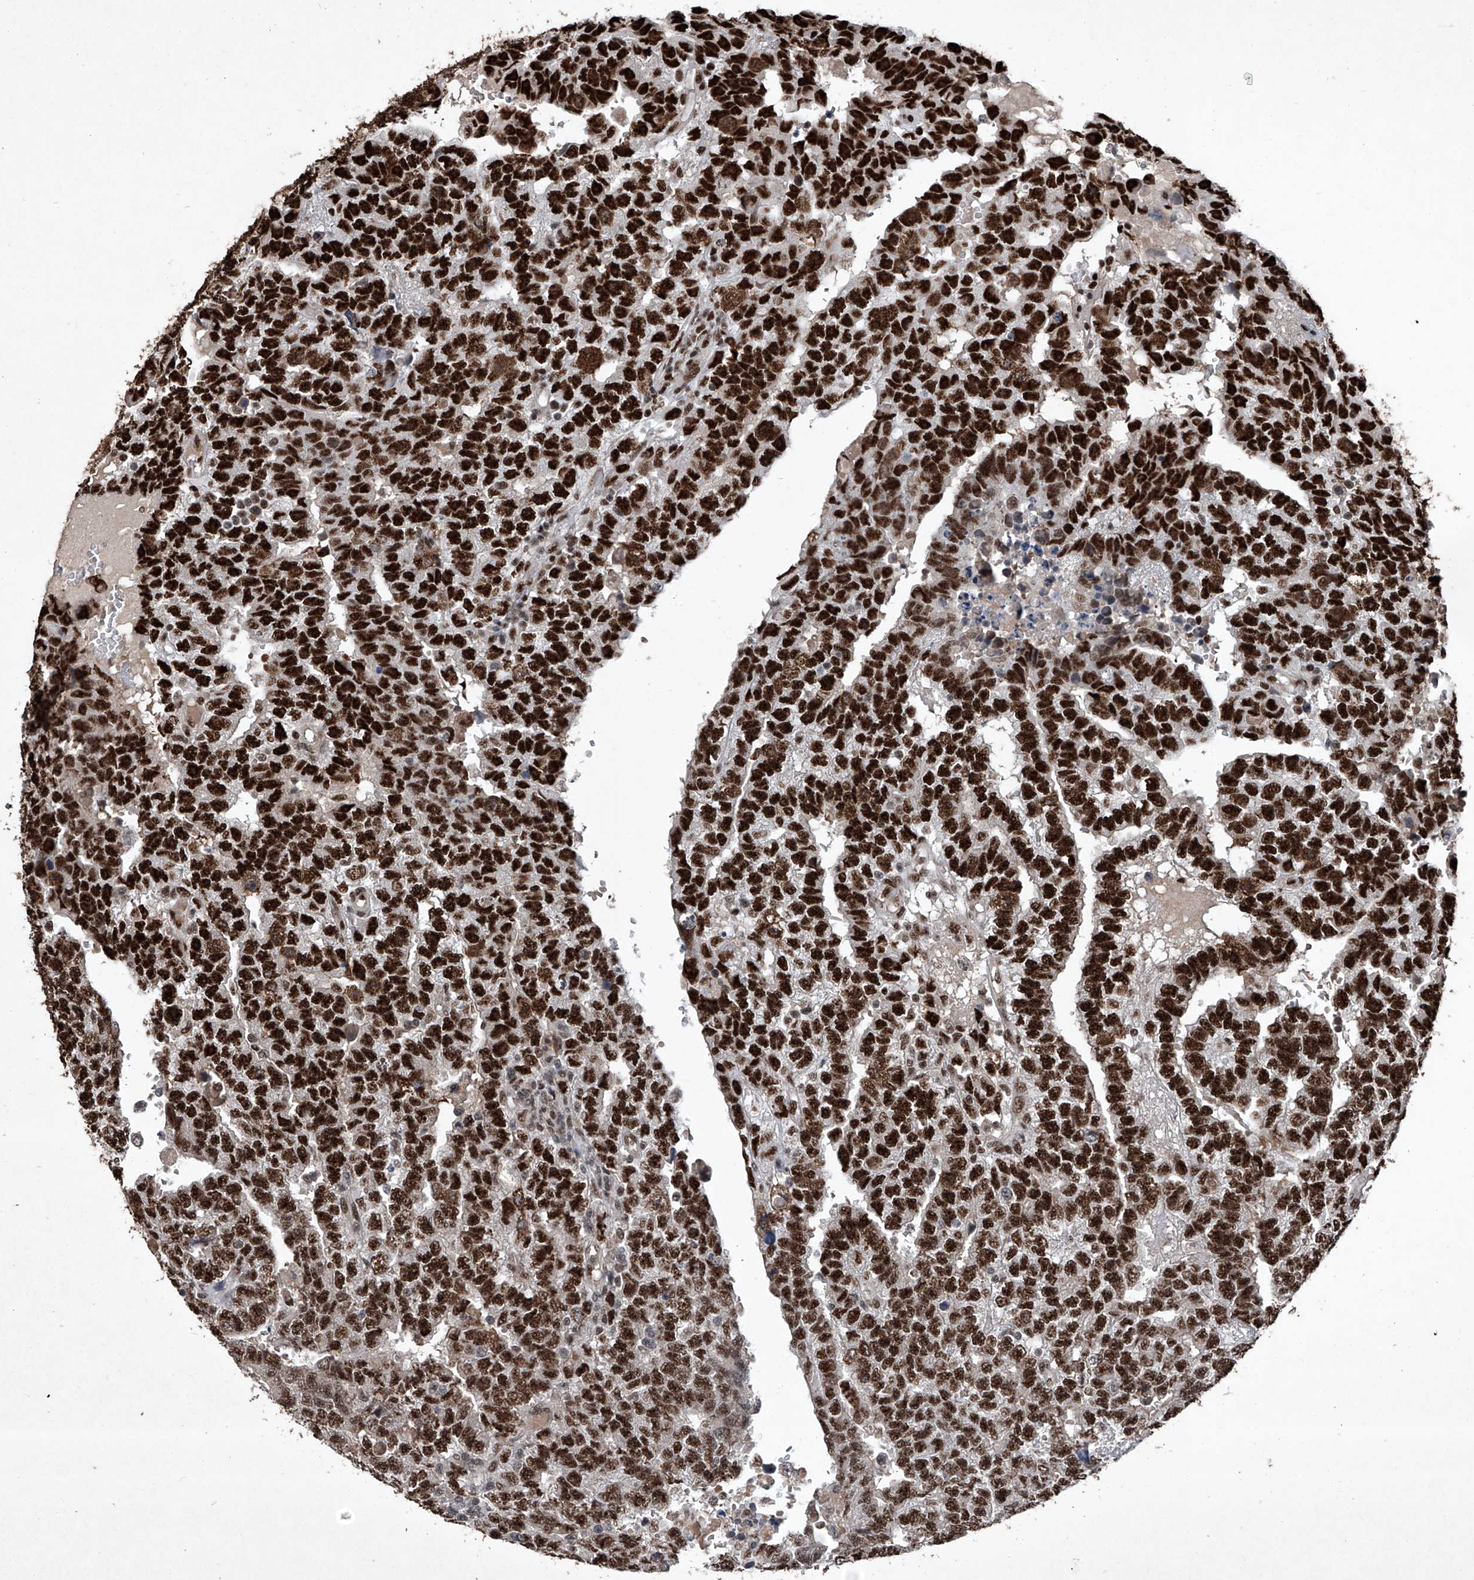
{"staining": {"intensity": "strong", "quantity": ">75%", "location": "nuclear"}, "tissue": "testis cancer", "cell_type": "Tumor cells", "image_type": "cancer", "snomed": [{"axis": "morphology", "description": "Carcinoma, Embryonal, NOS"}, {"axis": "topography", "description": "Testis"}], "caption": "This is an image of IHC staining of testis embryonal carcinoma, which shows strong expression in the nuclear of tumor cells.", "gene": "DDX39B", "patient": {"sex": "male", "age": 25}}